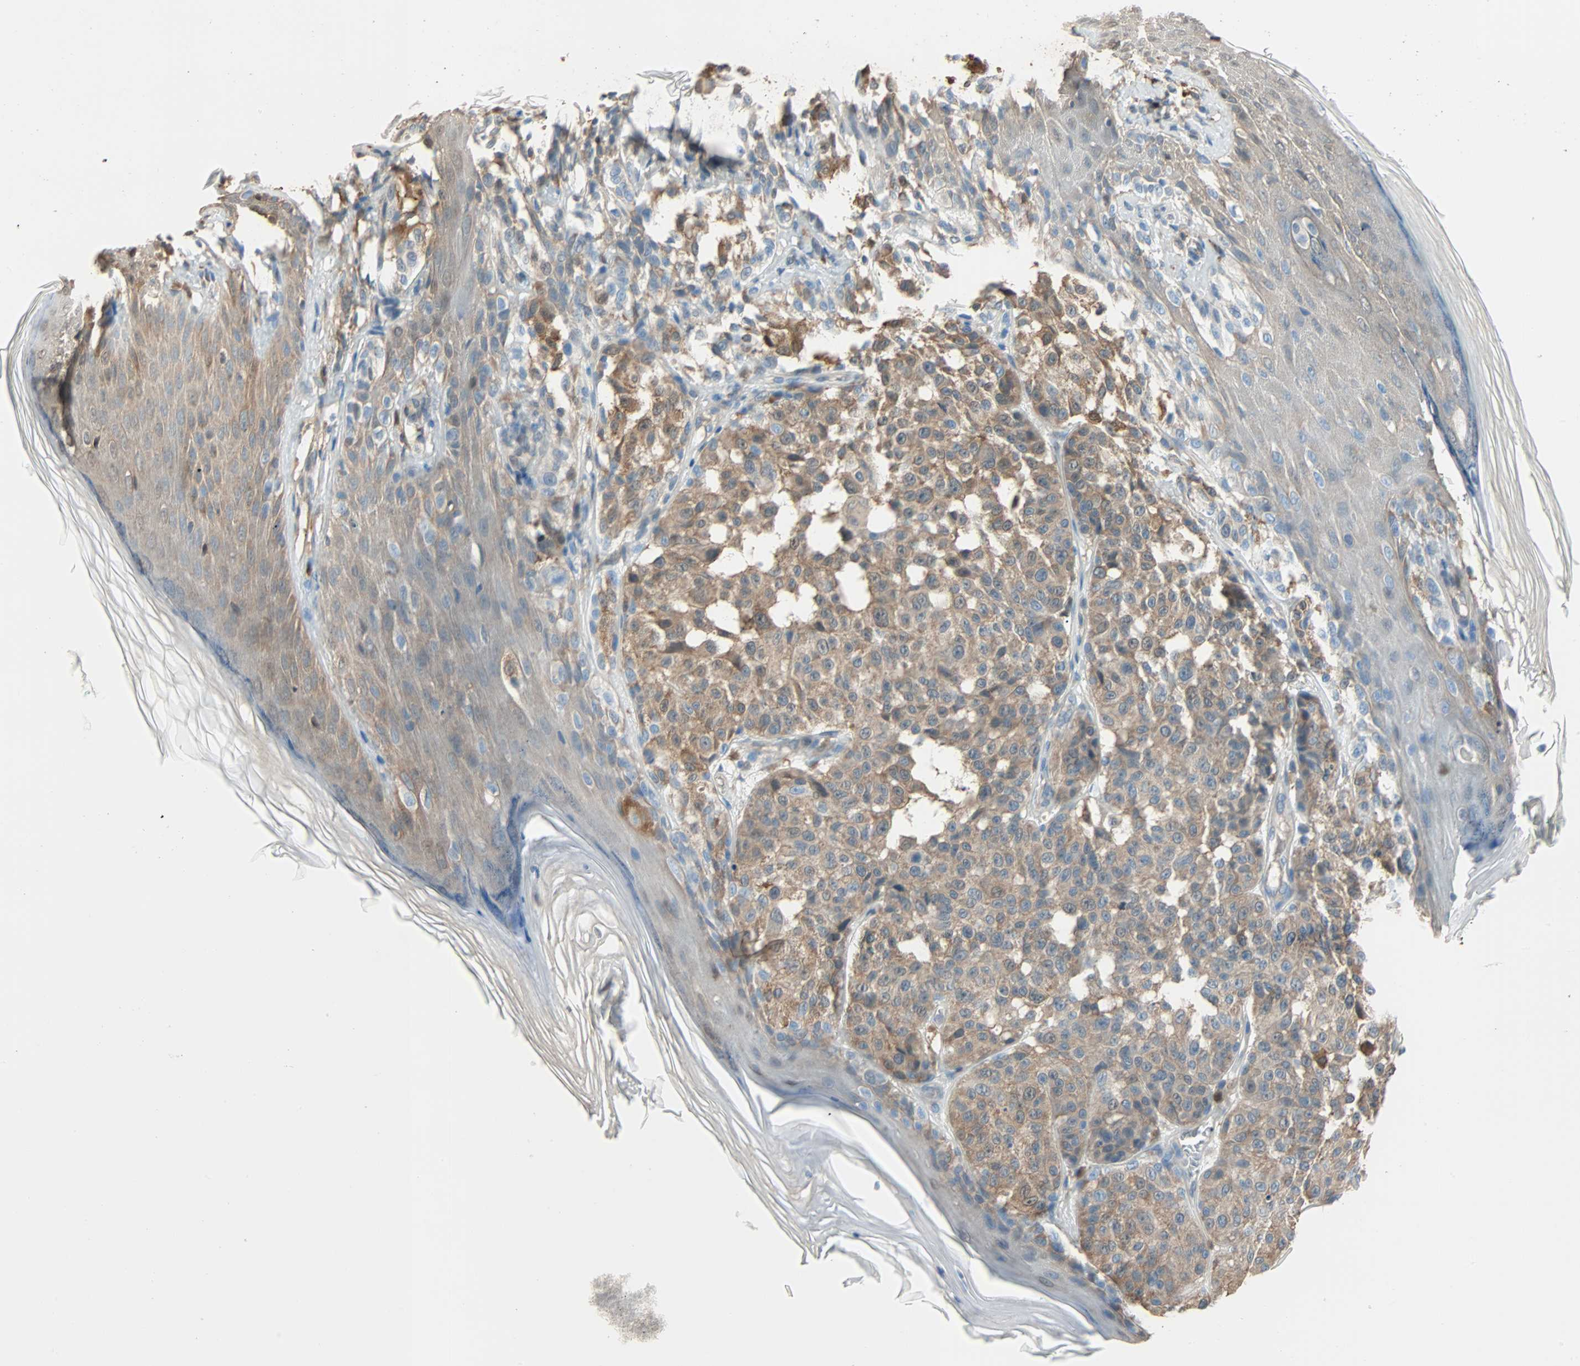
{"staining": {"intensity": "weak", "quantity": ">75%", "location": "cytoplasmic/membranous"}, "tissue": "melanoma", "cell_type": "Tumor cells", "image_type": "cancer", "snomed": [{"axis": "morphology", "description": "Malignant melanoma, NOS"}, {"axis": "topography", "description": "Skin"}], "caption": "A micrograph of malignant melanoma stained for a protein displays weak cytoplasmic/membranous brown staining in tumor cells.", "gene": "PRDX1", "patient": {"sex": "female", "age": 46}}